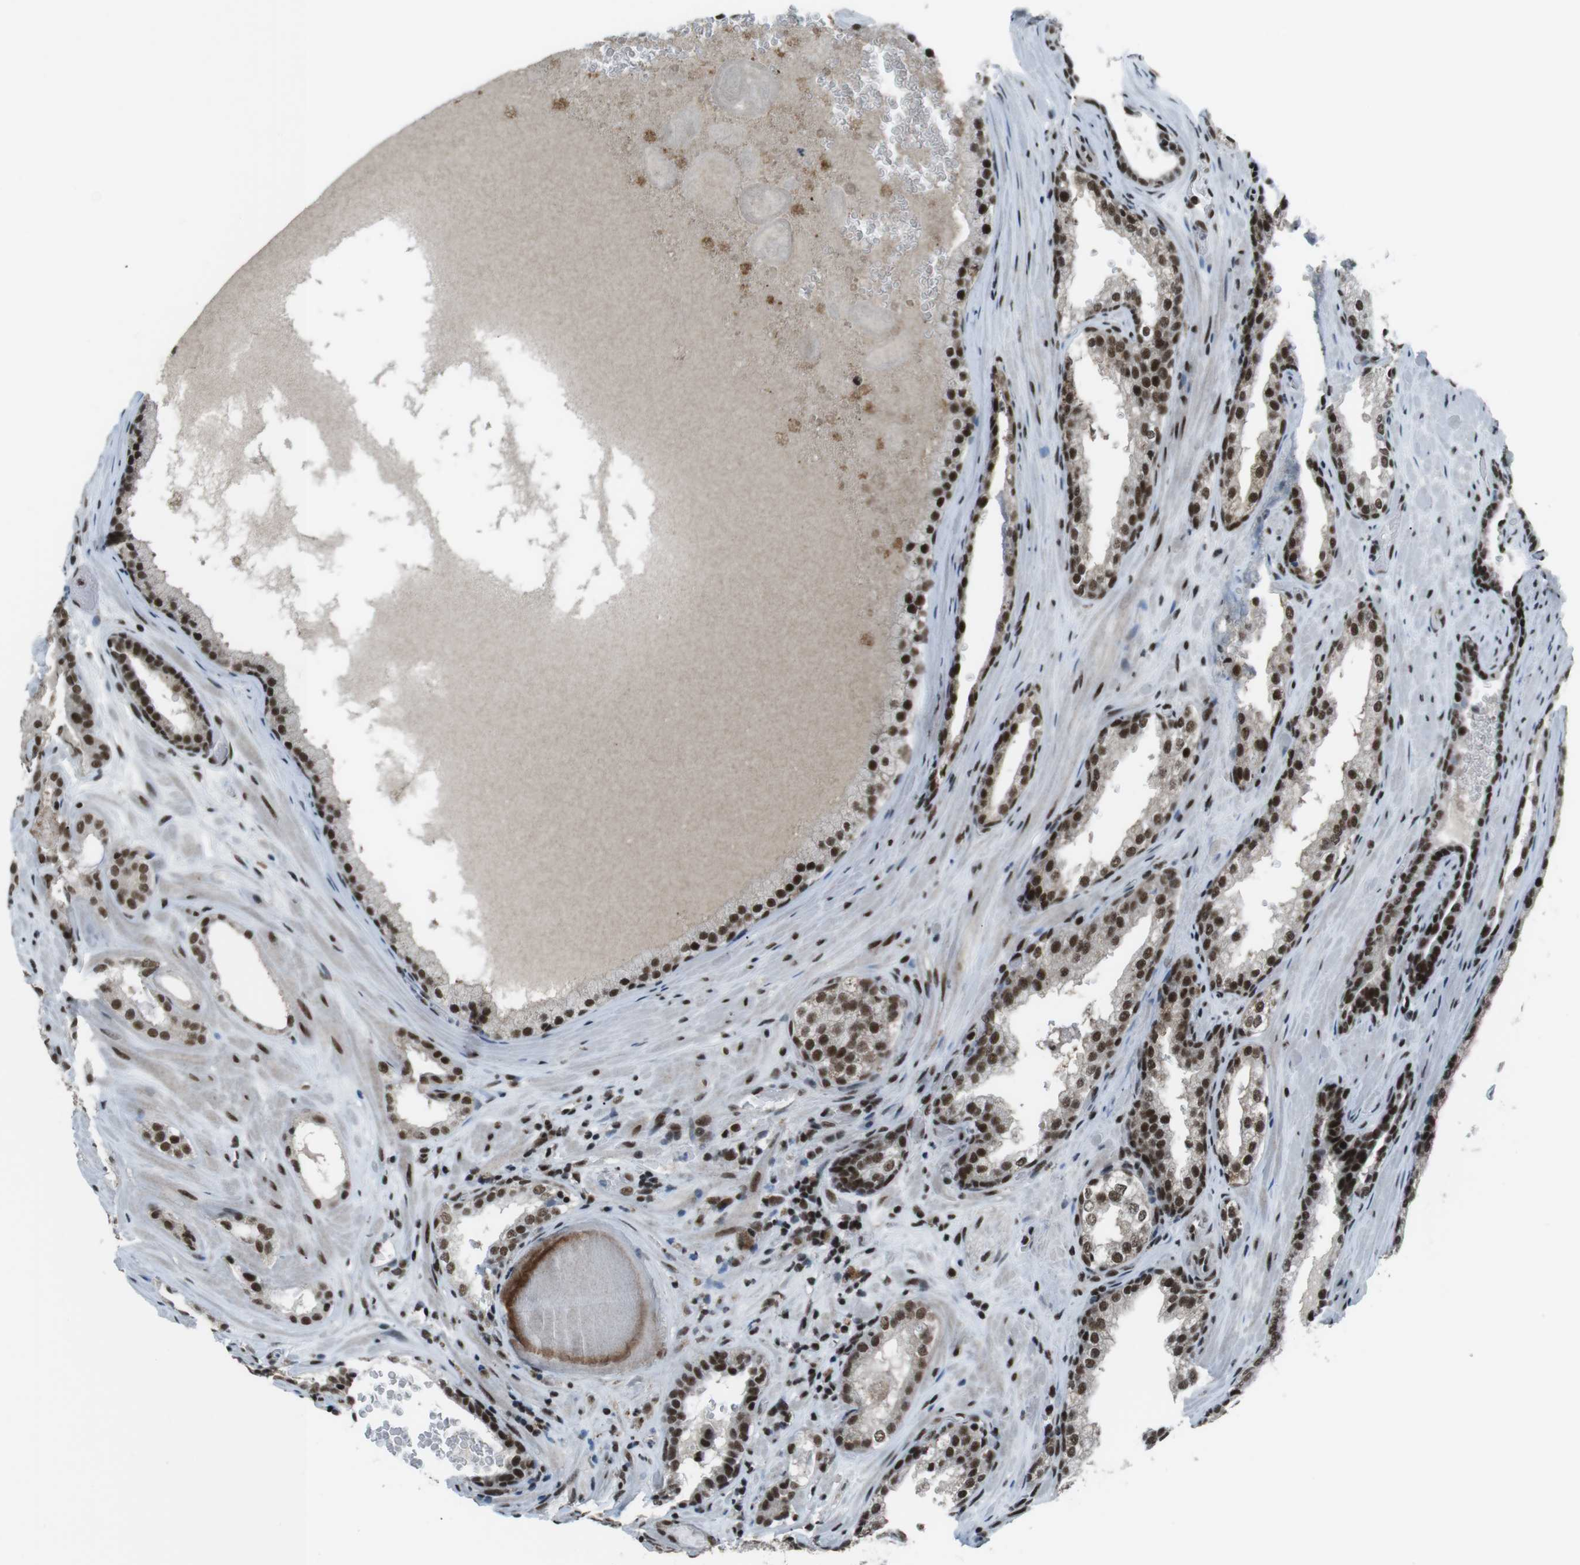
{"staining": {"intensity": "strong", "quantity": ">75%", "location": "nuclear"}, "tissue": "prostate cancer", "cell_type": "Tumor cells", "image_type": "cancer", "snomed": [{"axis": "morphology", "description": "Adenocarcinoma, High grade"}, {"axis": "topography", "description": "Prostate"}], "caption": "Tumor cells reveal high levels of strong nuclear positivity in about >75% of cells in prostate cancer. Using DAB (3,3'-diaminobenzidine) (brown) and hematoxylin (blue) stains, captured at high magnification using brightfield microscopy.", "gene": "TAF1", "patient": {"sex": "male", "age": 60}}